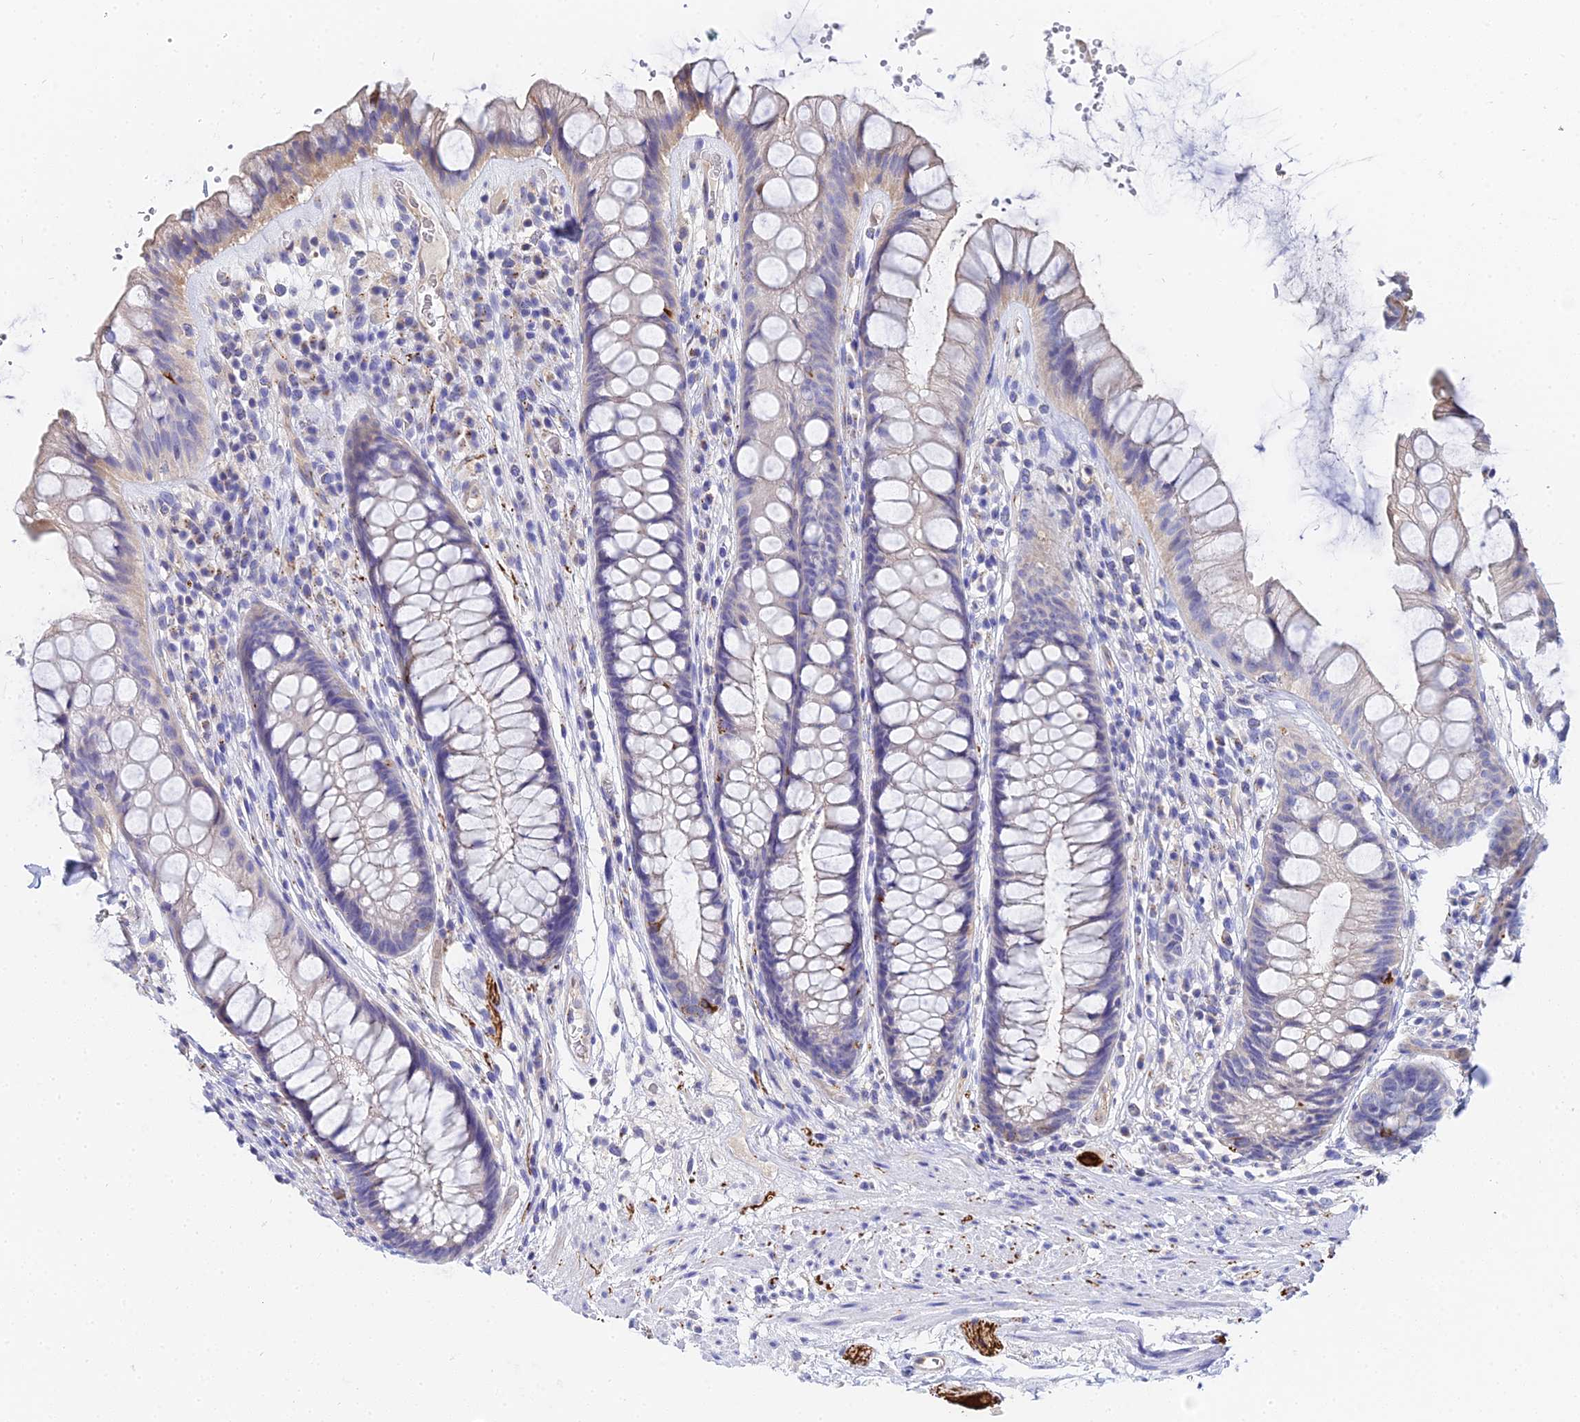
{"staining": {"intensity": "weak", "quantity": "<25%", "location": "cytoplasmic/membranous"}, "tissue": "rectum", "cell_type": "Glandular cells", "image_type": "normal", "snomed": [{"axis": "morphology", "description": "Normal tissue, NOS"}, {"axis": "topography", "description": "Rectum"}], "caption": "Rectum stained for a protein using IHC reveals no staining glandular cells.", "gene": "APOBEC3H", "patient": {"sex": "male", "age": 74}}